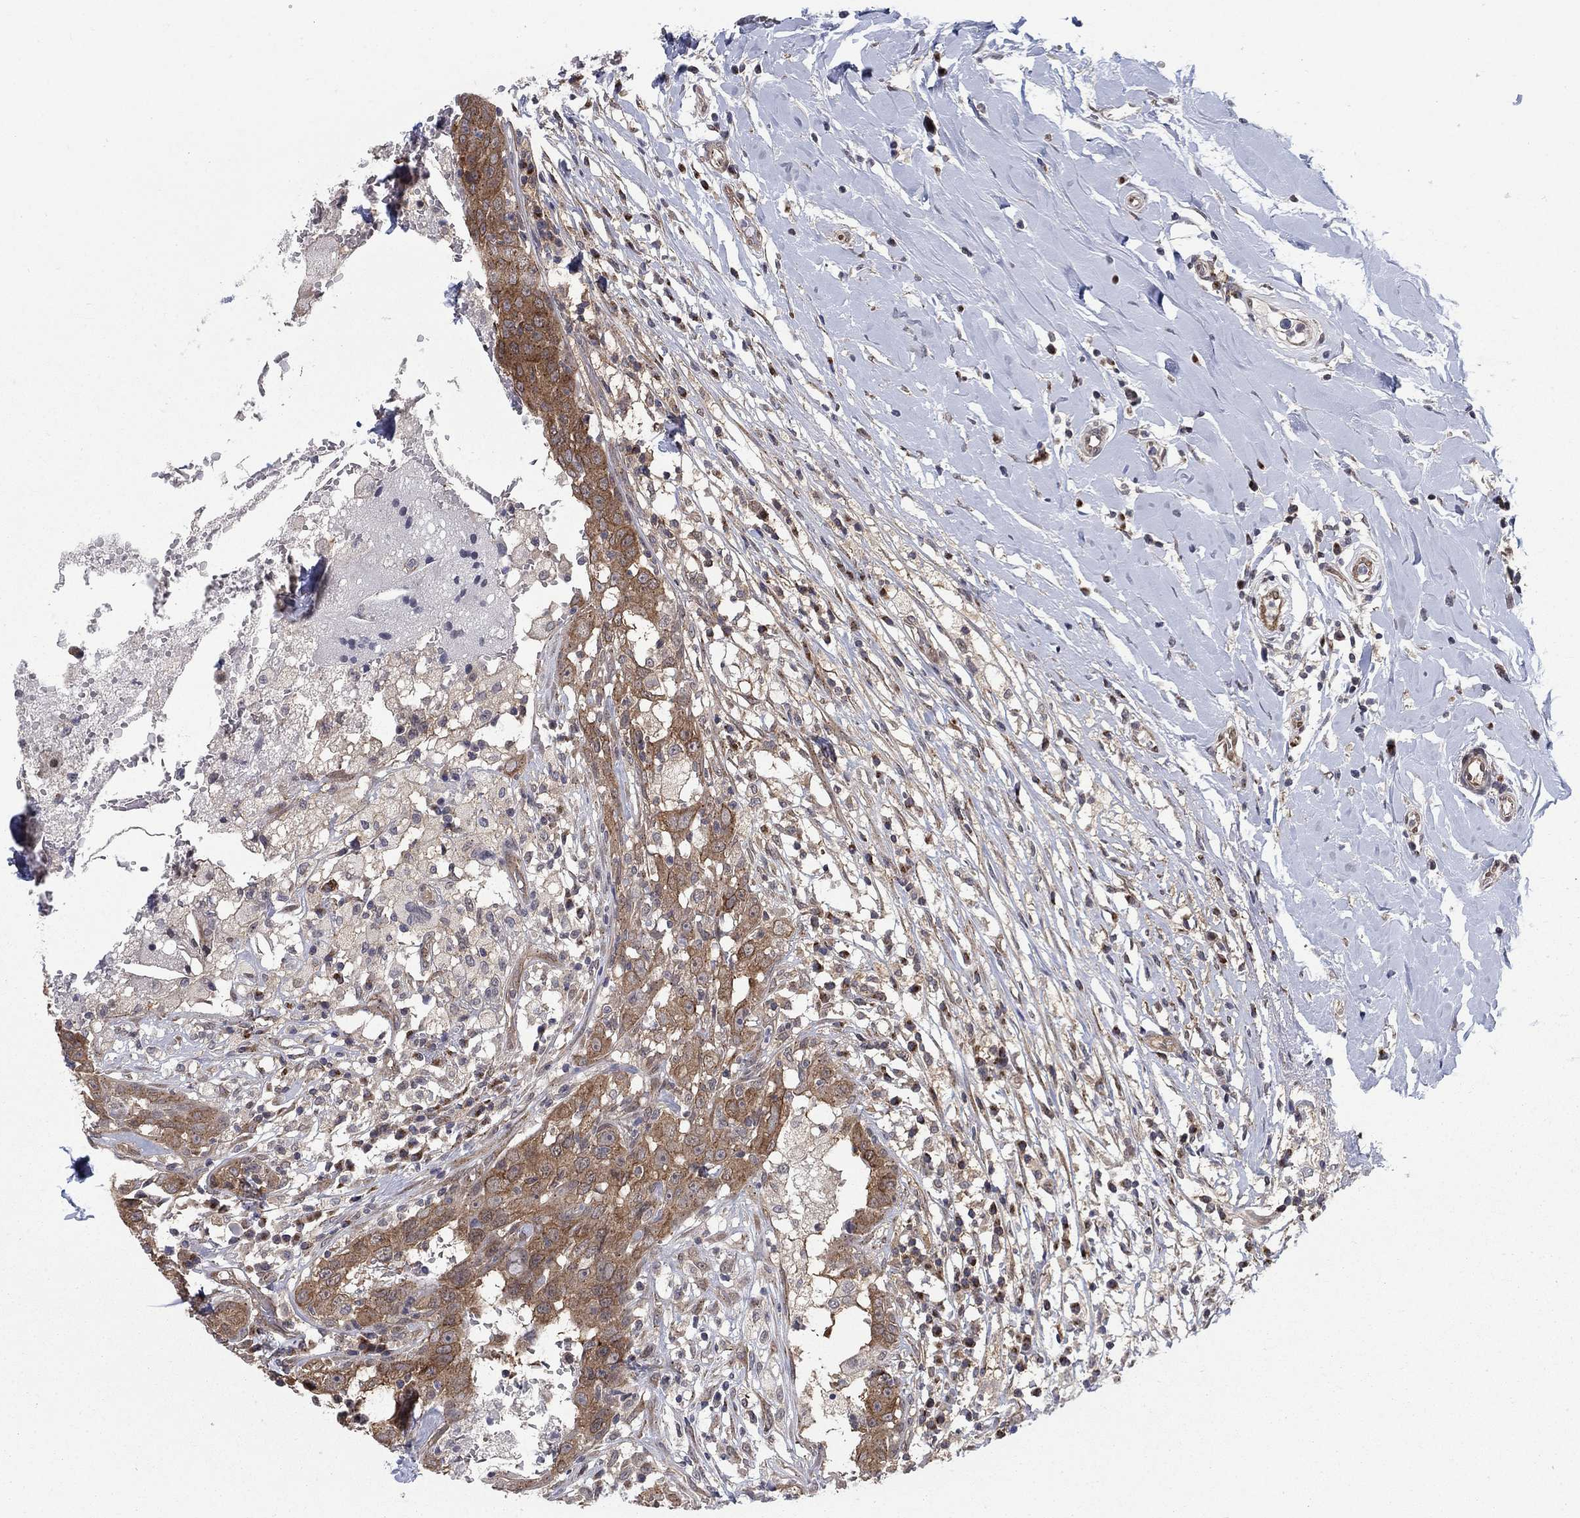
{"staining": {"intensity": "moderate", "quantity": ">75%", "location": "cytoplasmic/membranous"}, "tissue": "breast cancer", "cell_type": "Tumor cells", "image_type": "cancer", "snomed": [{"axis": "morphology", "description": "Duct carcinoma"}, {"axis": "topography", "description": "Breast"}], "caption": "Breast cancer (invasive ductal carcinoma) stained with DAB (3,3'-diaminobenzidine) IHC exhibits medium levels of moderate cytoplasmic/membranous expression in approximately >75% of tumor cells.", "gene": "SH3RF1", "patient": {"sex": "female", "age": 27}}